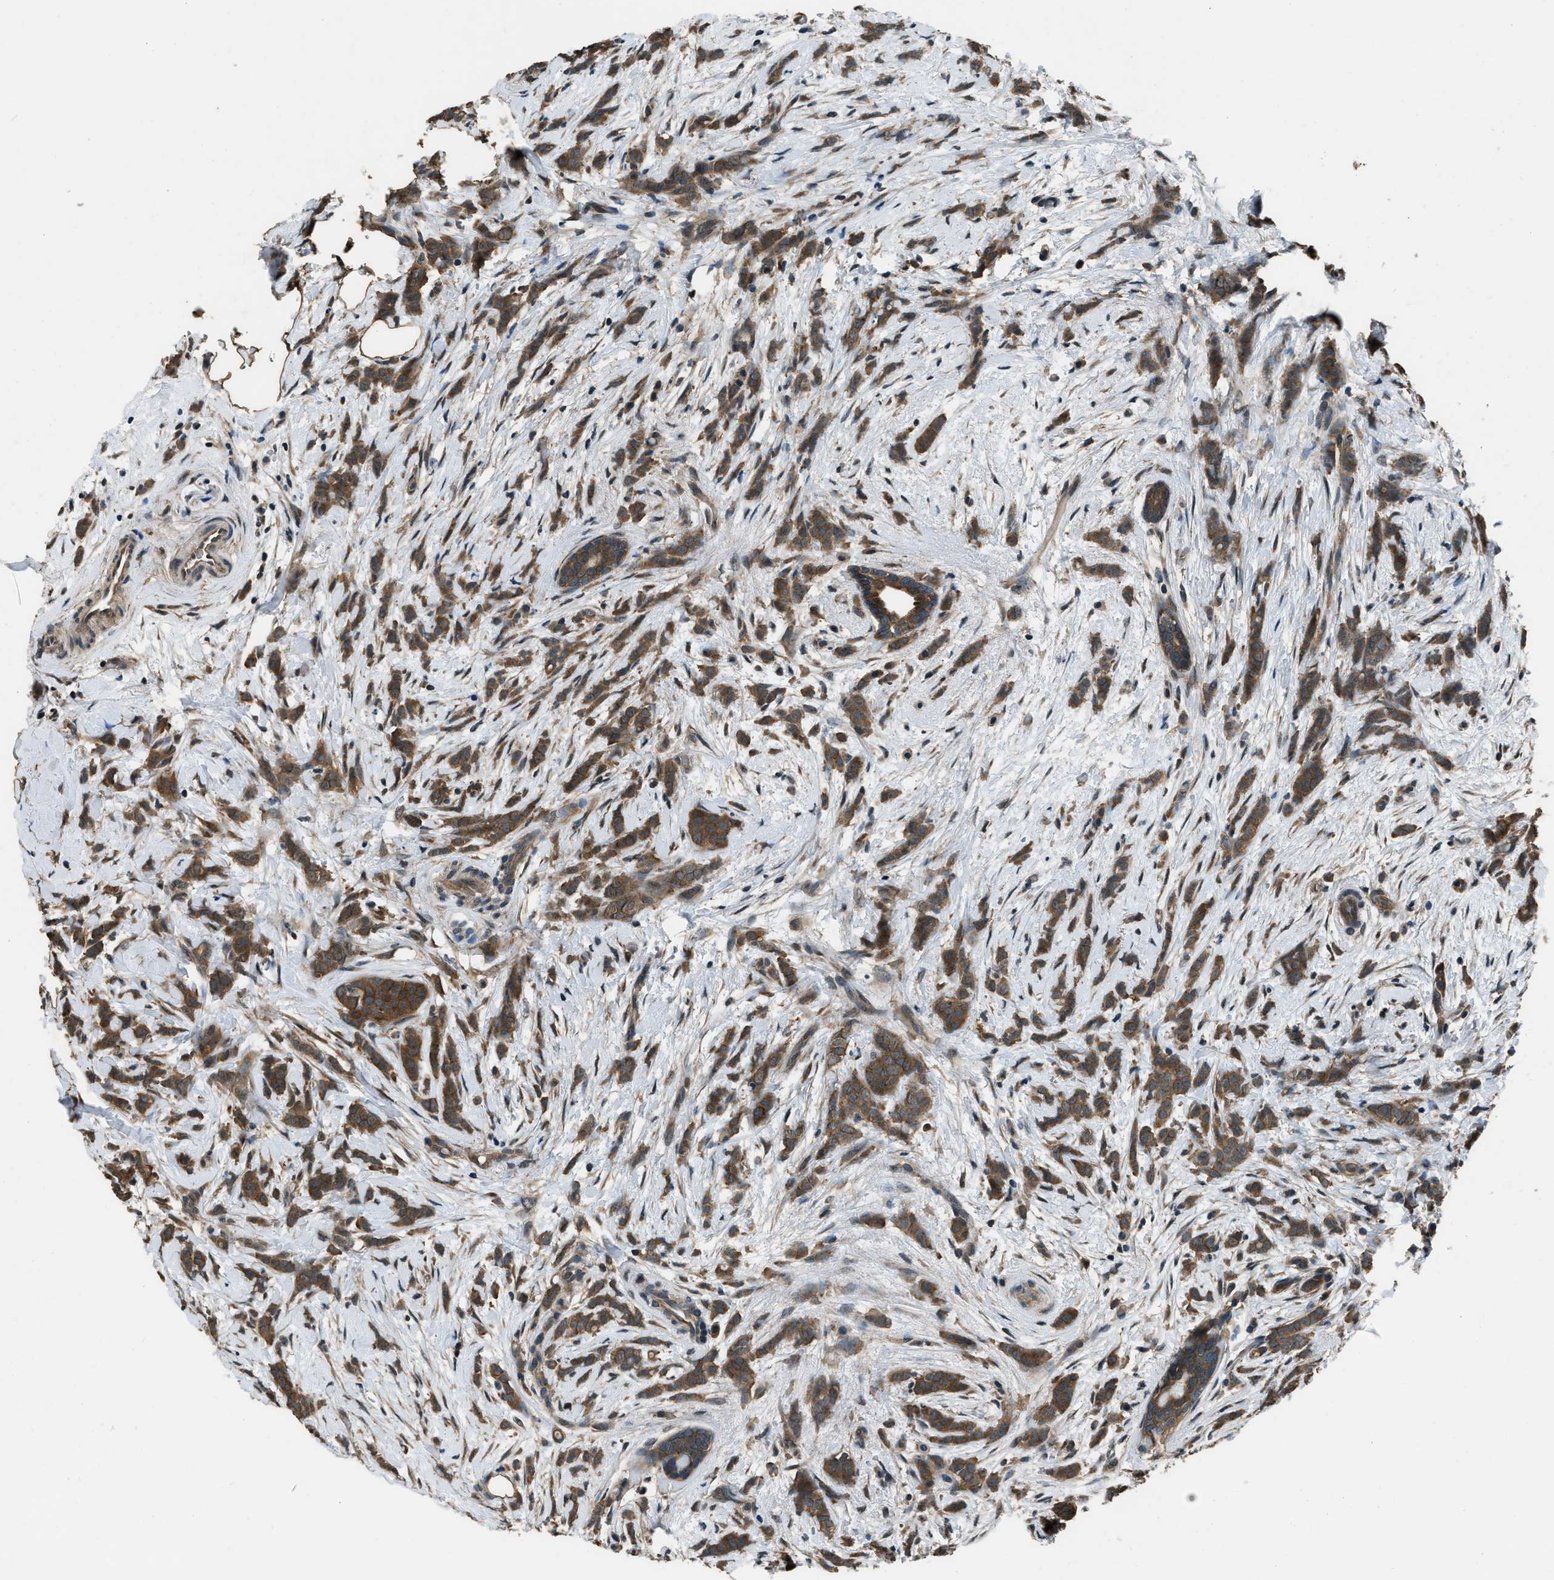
{"staining": {"intensity": "moderate", "quantity": ">75%", "location": "cytoplasmic/membranous"}, "tissue": "breast cancer", "cell_type": "Tumor cells", "image_type": "cancer", "snomed": [{"axis": "morphology", "description": "Lobular carcinoma, in situ"}, {"axis": "morphology", "description": "Lobular carcinoma"}, {"axis": "topography", "description": "Breast"}], "caption": "IHC of human breast cancer (lobular carcinoma) demonstrates medium levels of moderate cytoplasmic/membranous positivity in approximately >75% of tumor cells.", "gene": "NUDCD3", "patient": {"sex": "female", "age": 41}}